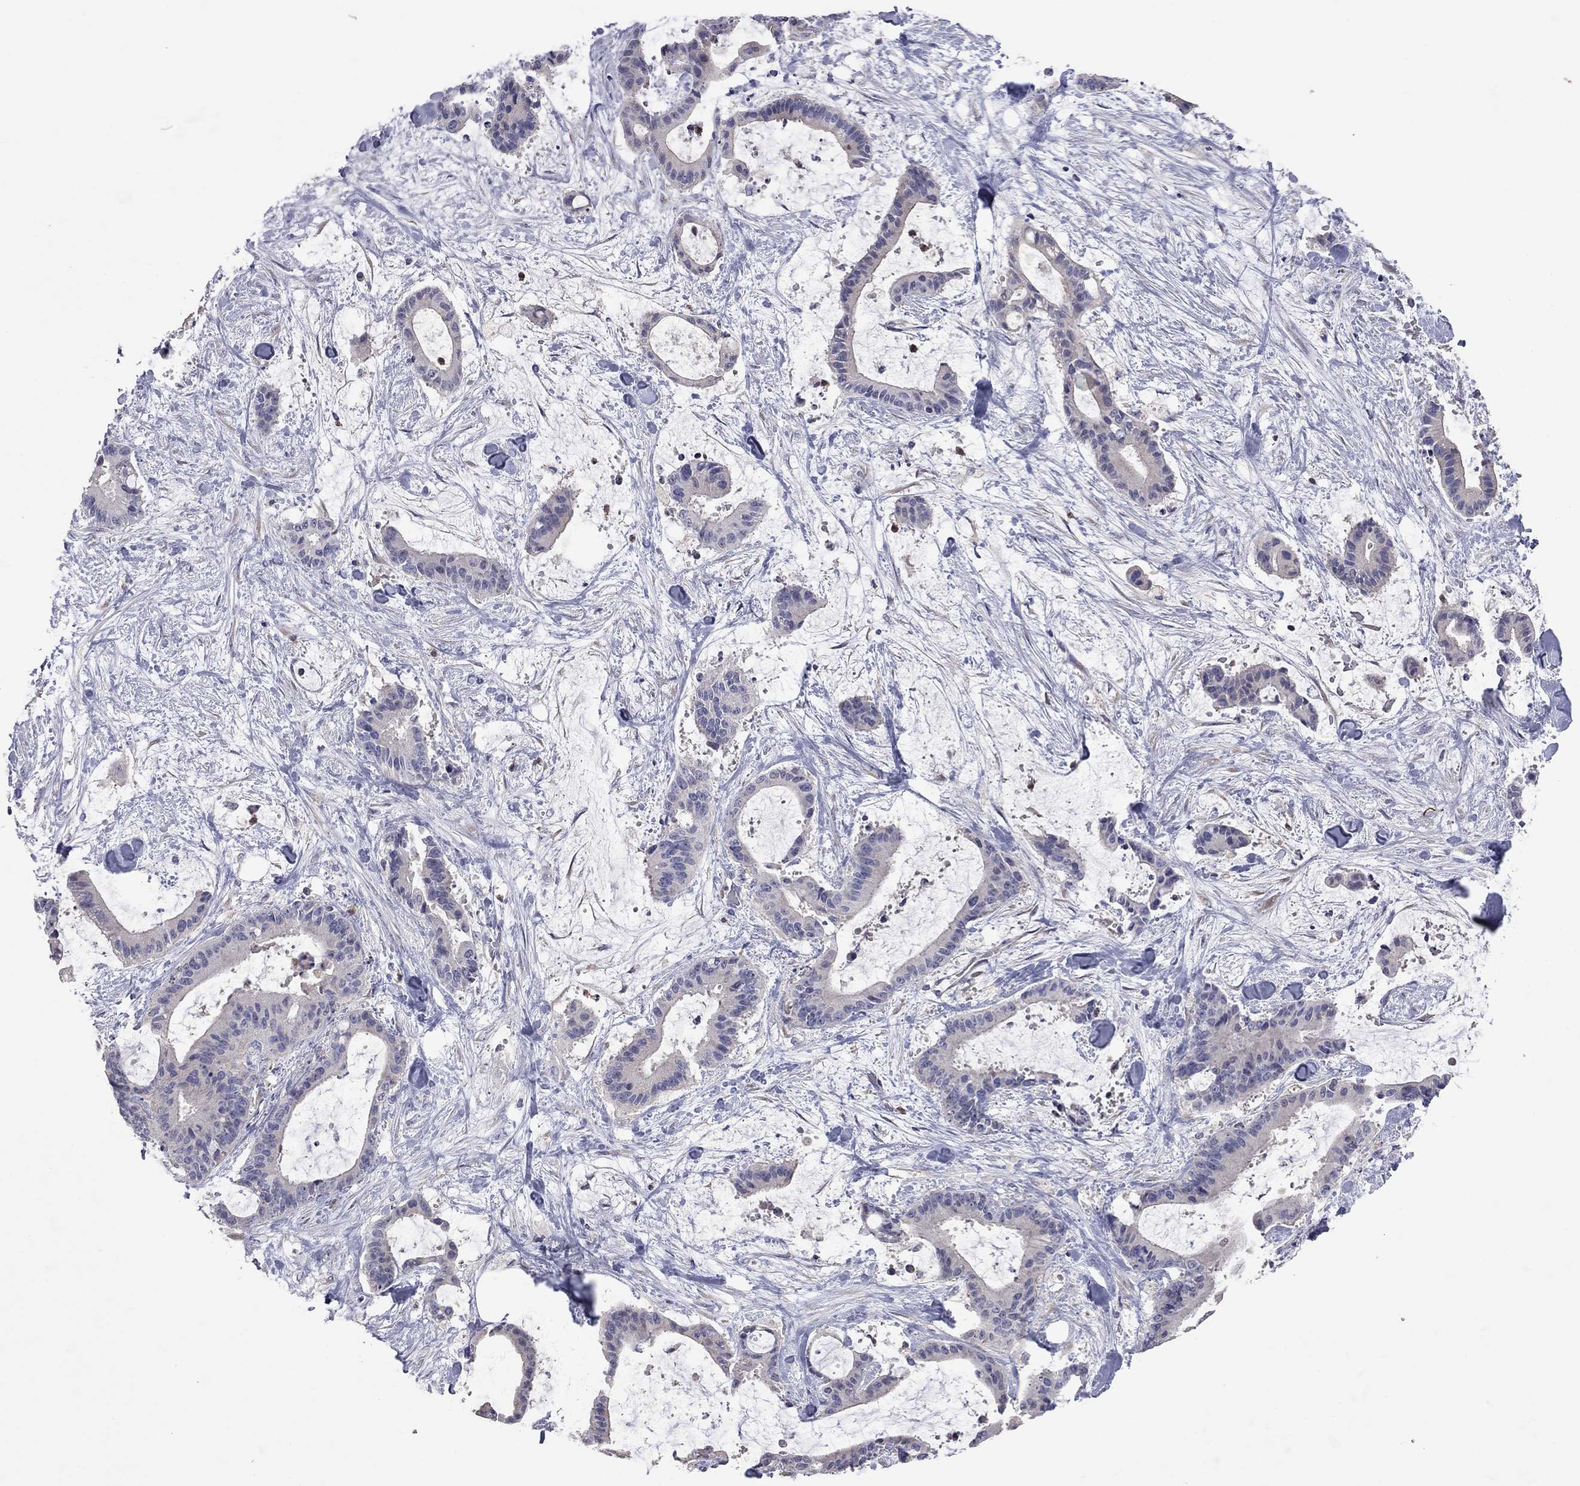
{"staining": {"intensity": "negative", "quantity": "none", "location": "none"}, "tissue": "liver cancer", "cell_type": "Tumor cells", "image_type": "cancer", "snomed": [{"axis": "morphology", "description": "Cholangiocarcinoma"}, {"axis": "topography", "description": "Liver"}], "caption": "DAB (3,3'-diaminobenzidine) immunohistochemical staining of human liver cholangiocarcinoma exhibits no significant staining in tumor cells.", "gene": "IPCEF1", "patient": {"sex": "female", "age": 73}}